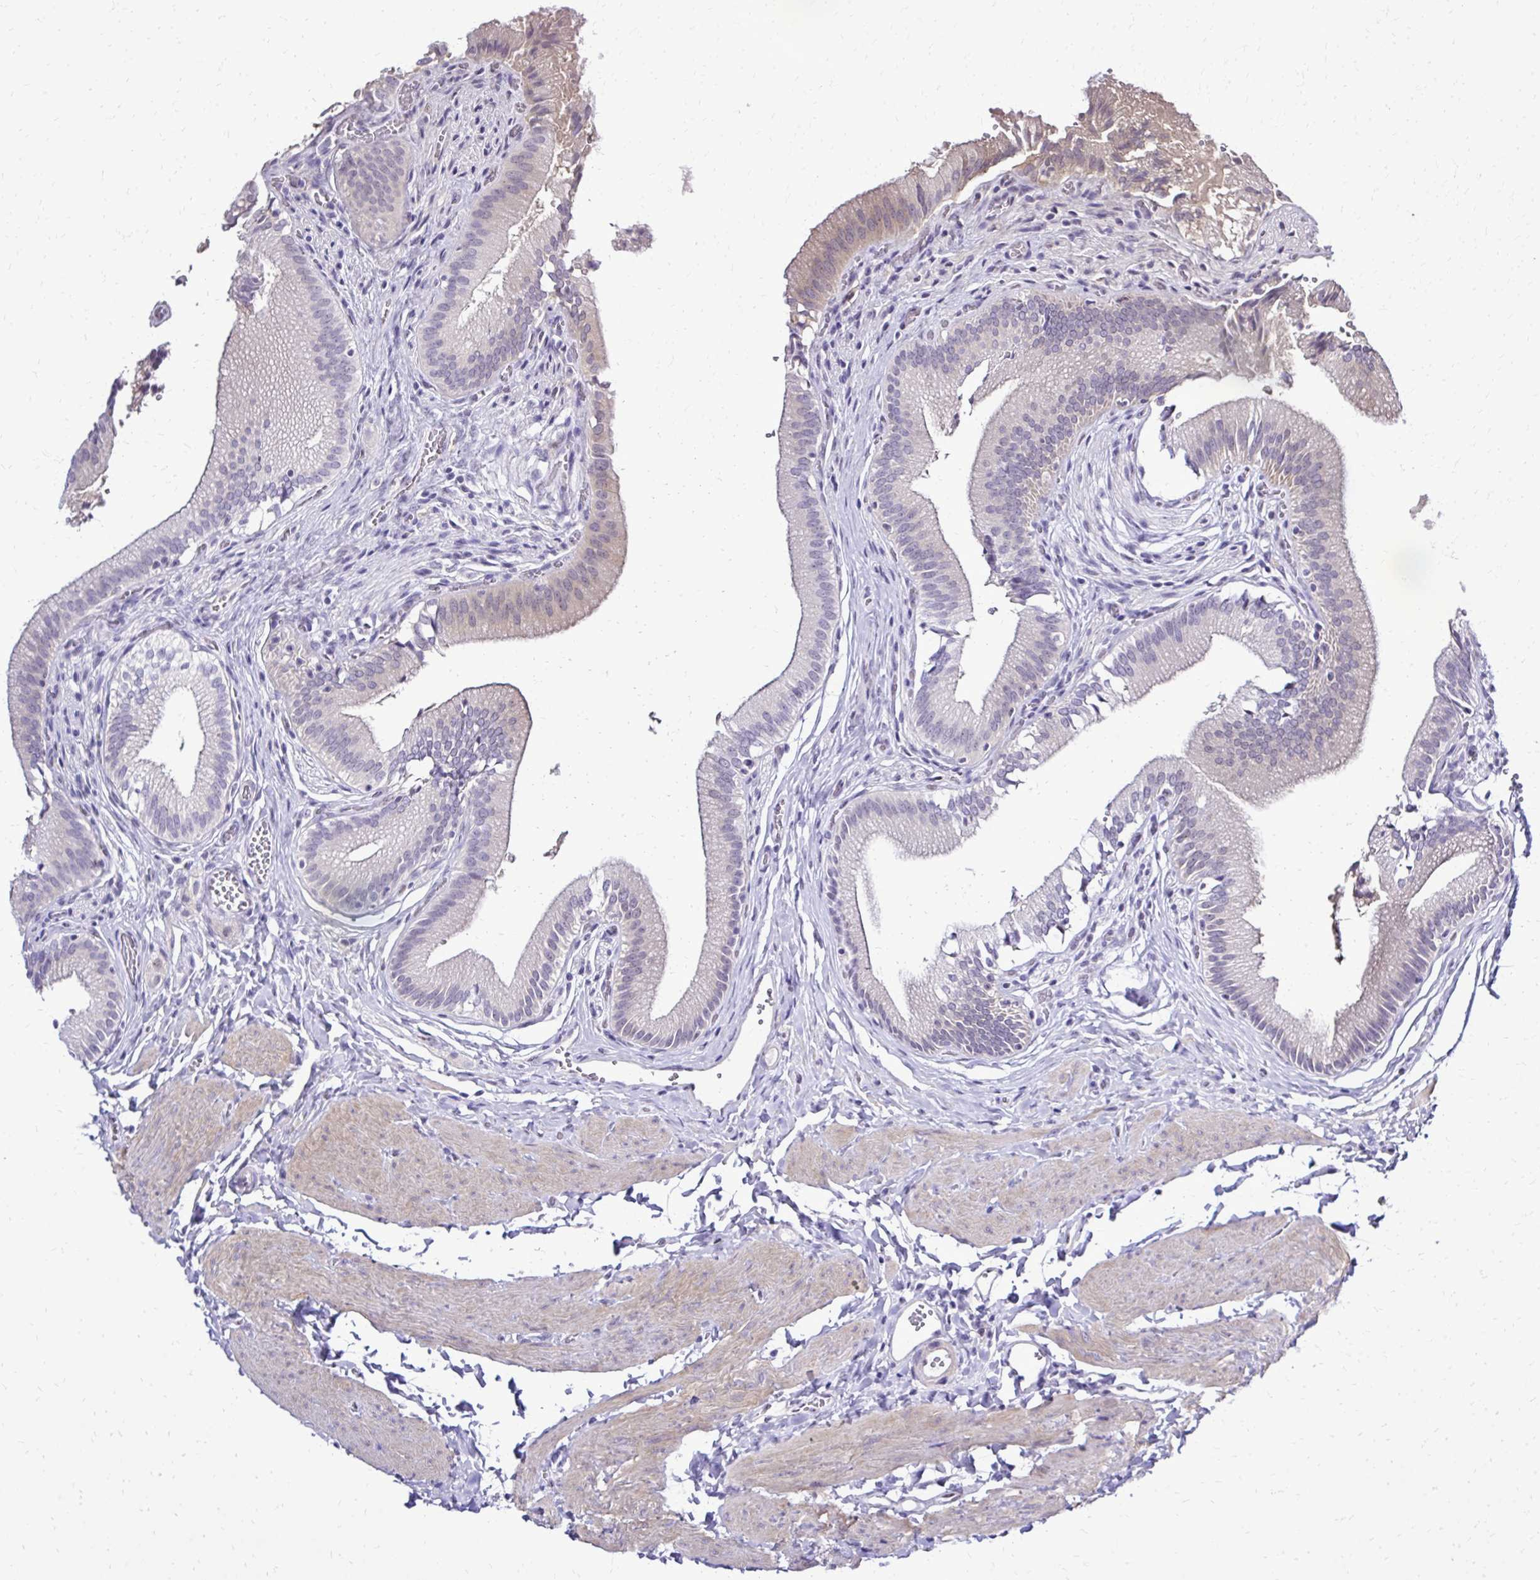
{"staining": {"intensity": "weak", "quantity": "<25%", "location": "cytoplasmic/membranous"}, "tissue": "gallbladder", "cell_type": "Glandular cells", "image_type": "normal", "snomed": [{"axis": "morphology", "description": "Normal tissue, NOS"}, {"axis": "topography", "description": "Gallbladder"}, {"axis": "topography", "description": "Peripheral nerve tissue"}], "caption": "DAB immunohistochemical staining of benign gallbladder exhibits no significant positivity in glandular cells. (Brightfield microscopy of DAB immunohistochemistry at high magnification).", "gene": "RASL11B", "patient": {"sex": "male", "age": 17}}